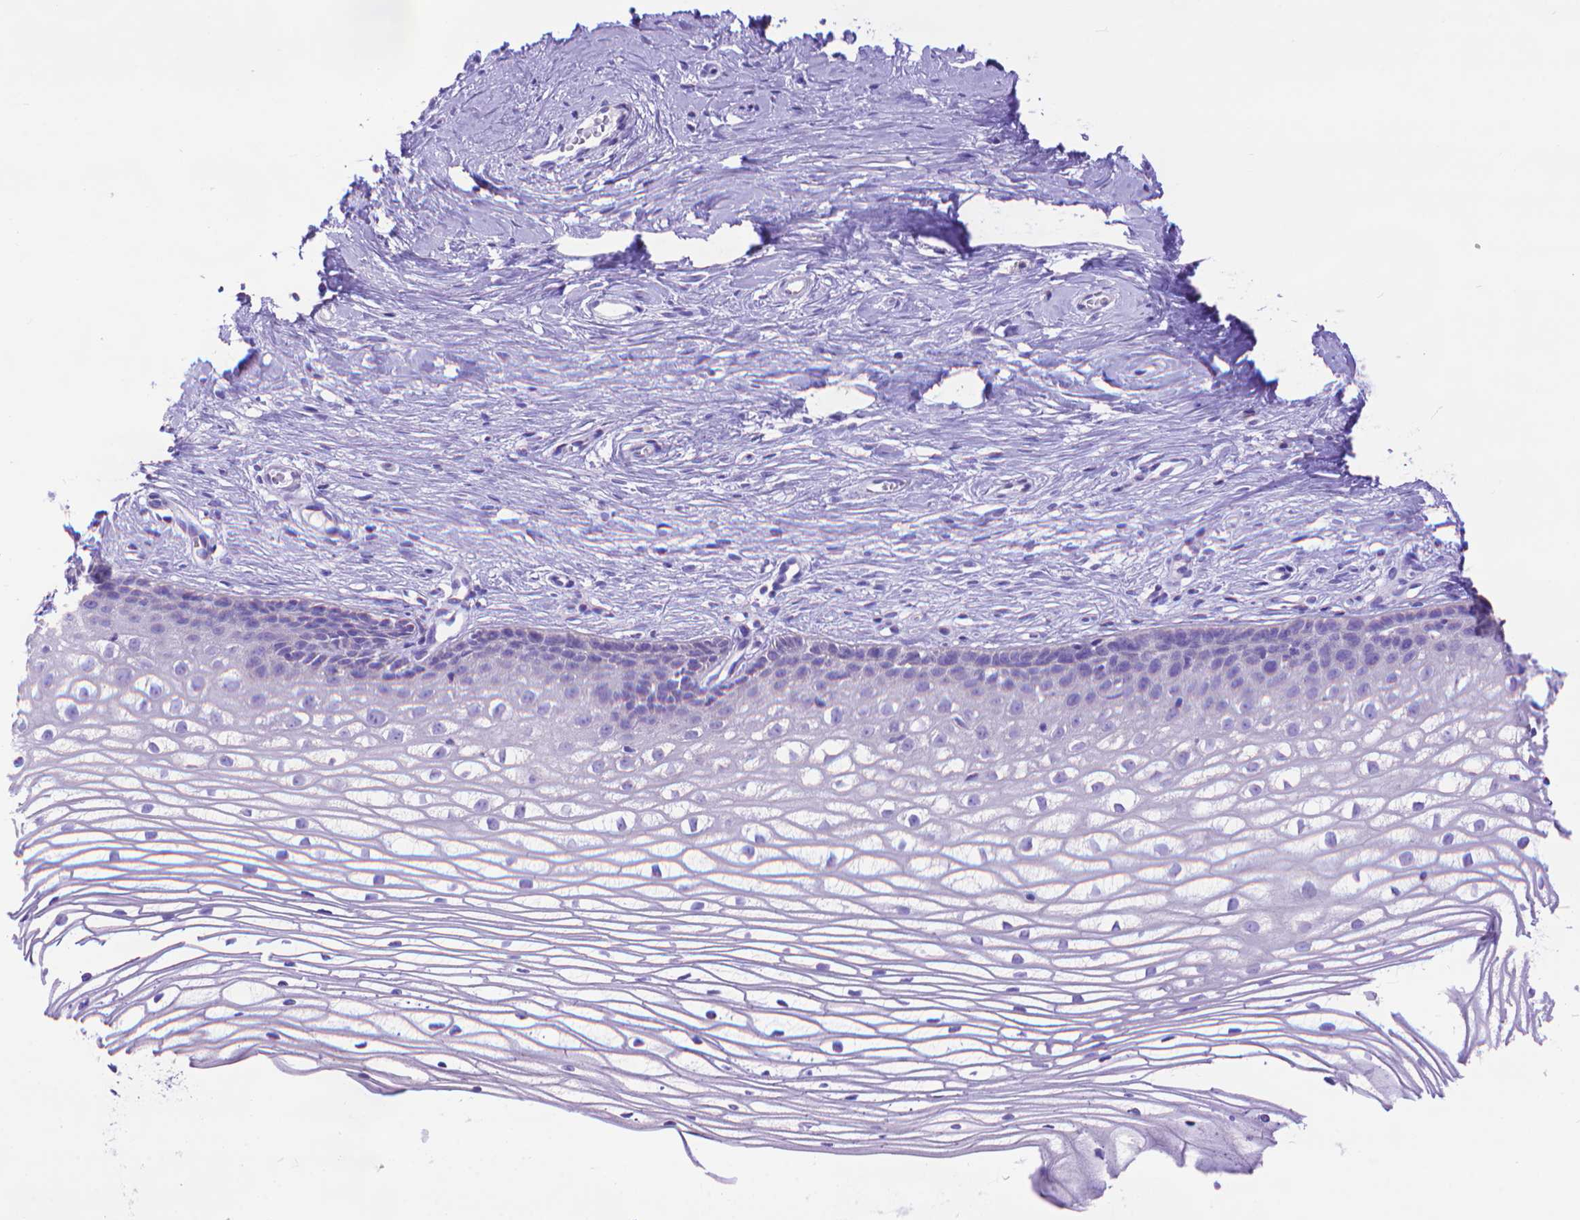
{"staining": {"intensity": "negative", "quantity": "none", "location": "none"}, "tissue": "cervix", "cell_type": "Glandular cells", "image_type": "normal", "snomed": [{"axis": "morphology", "description": "Normal tissue, NOS"}, {"axis": "topography", "description": "Cervix"}], "caption": "High power microscopy micrograph of an immunohistochemistry (IHC) micrograph of benign cervix, revealing no significant expression in glandular cells.", "gene": "DHRS2", "patient": {"sex": "female", "age": 40}}